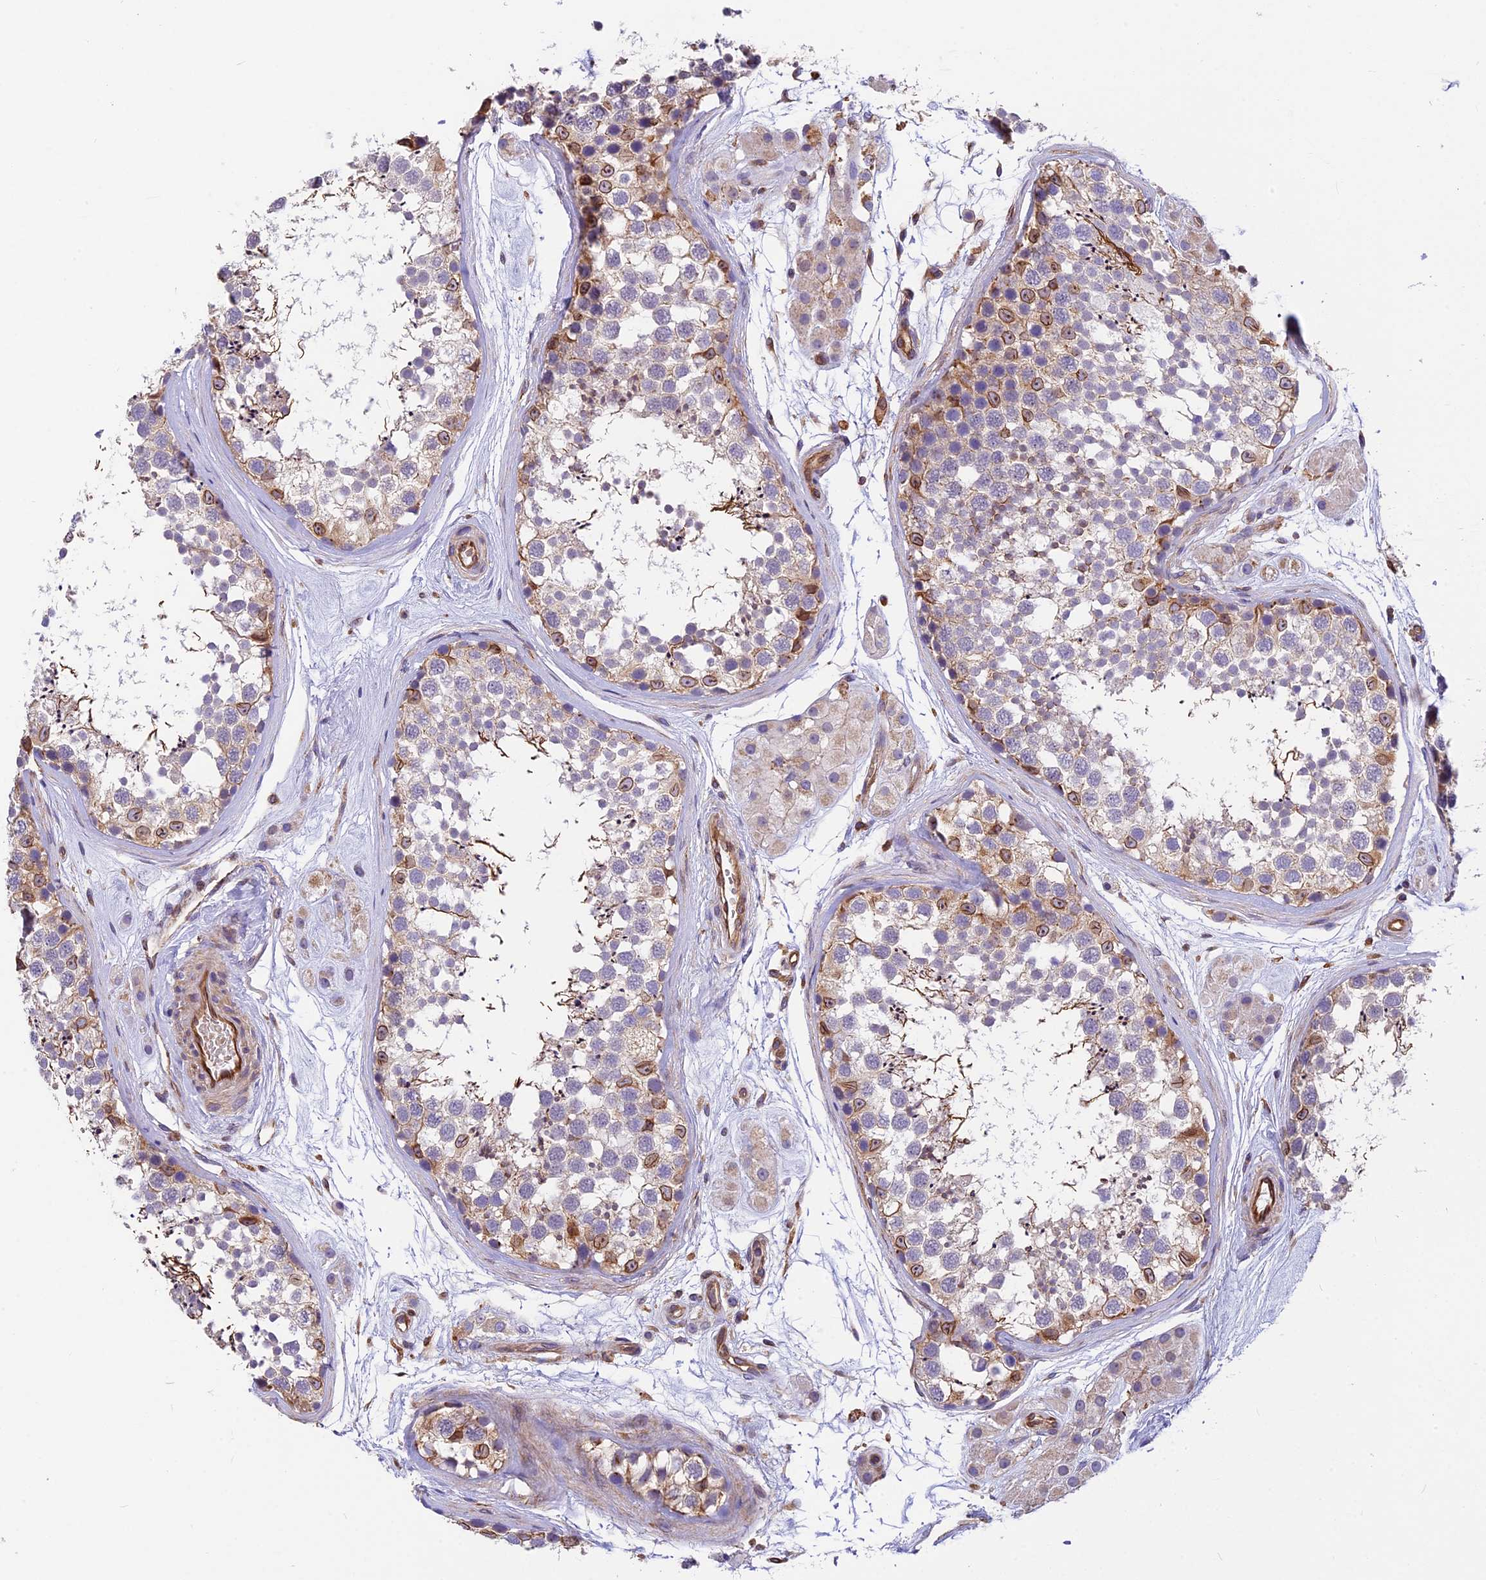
{"staining": {"intensity": "moderate", "quantity": "<25%", "location": "nuclear"}, "tissue": "testis", "cell_type": "Cells in seminiferous ducts", "image_type": "normal", "snomed": [{"axis": "morphology", "description": "Normal tissue, NOS"}, {"axis": "topography", "description": "Testis"}], "caption": "Approximately <25% of cells in seminiferous ducts in benign testis demonstrate moderate nuclear protein staining as visualized by brown immunohistochemical staining.", "gene": "MED20", "patient": {"sex": "male", "age": 56}}